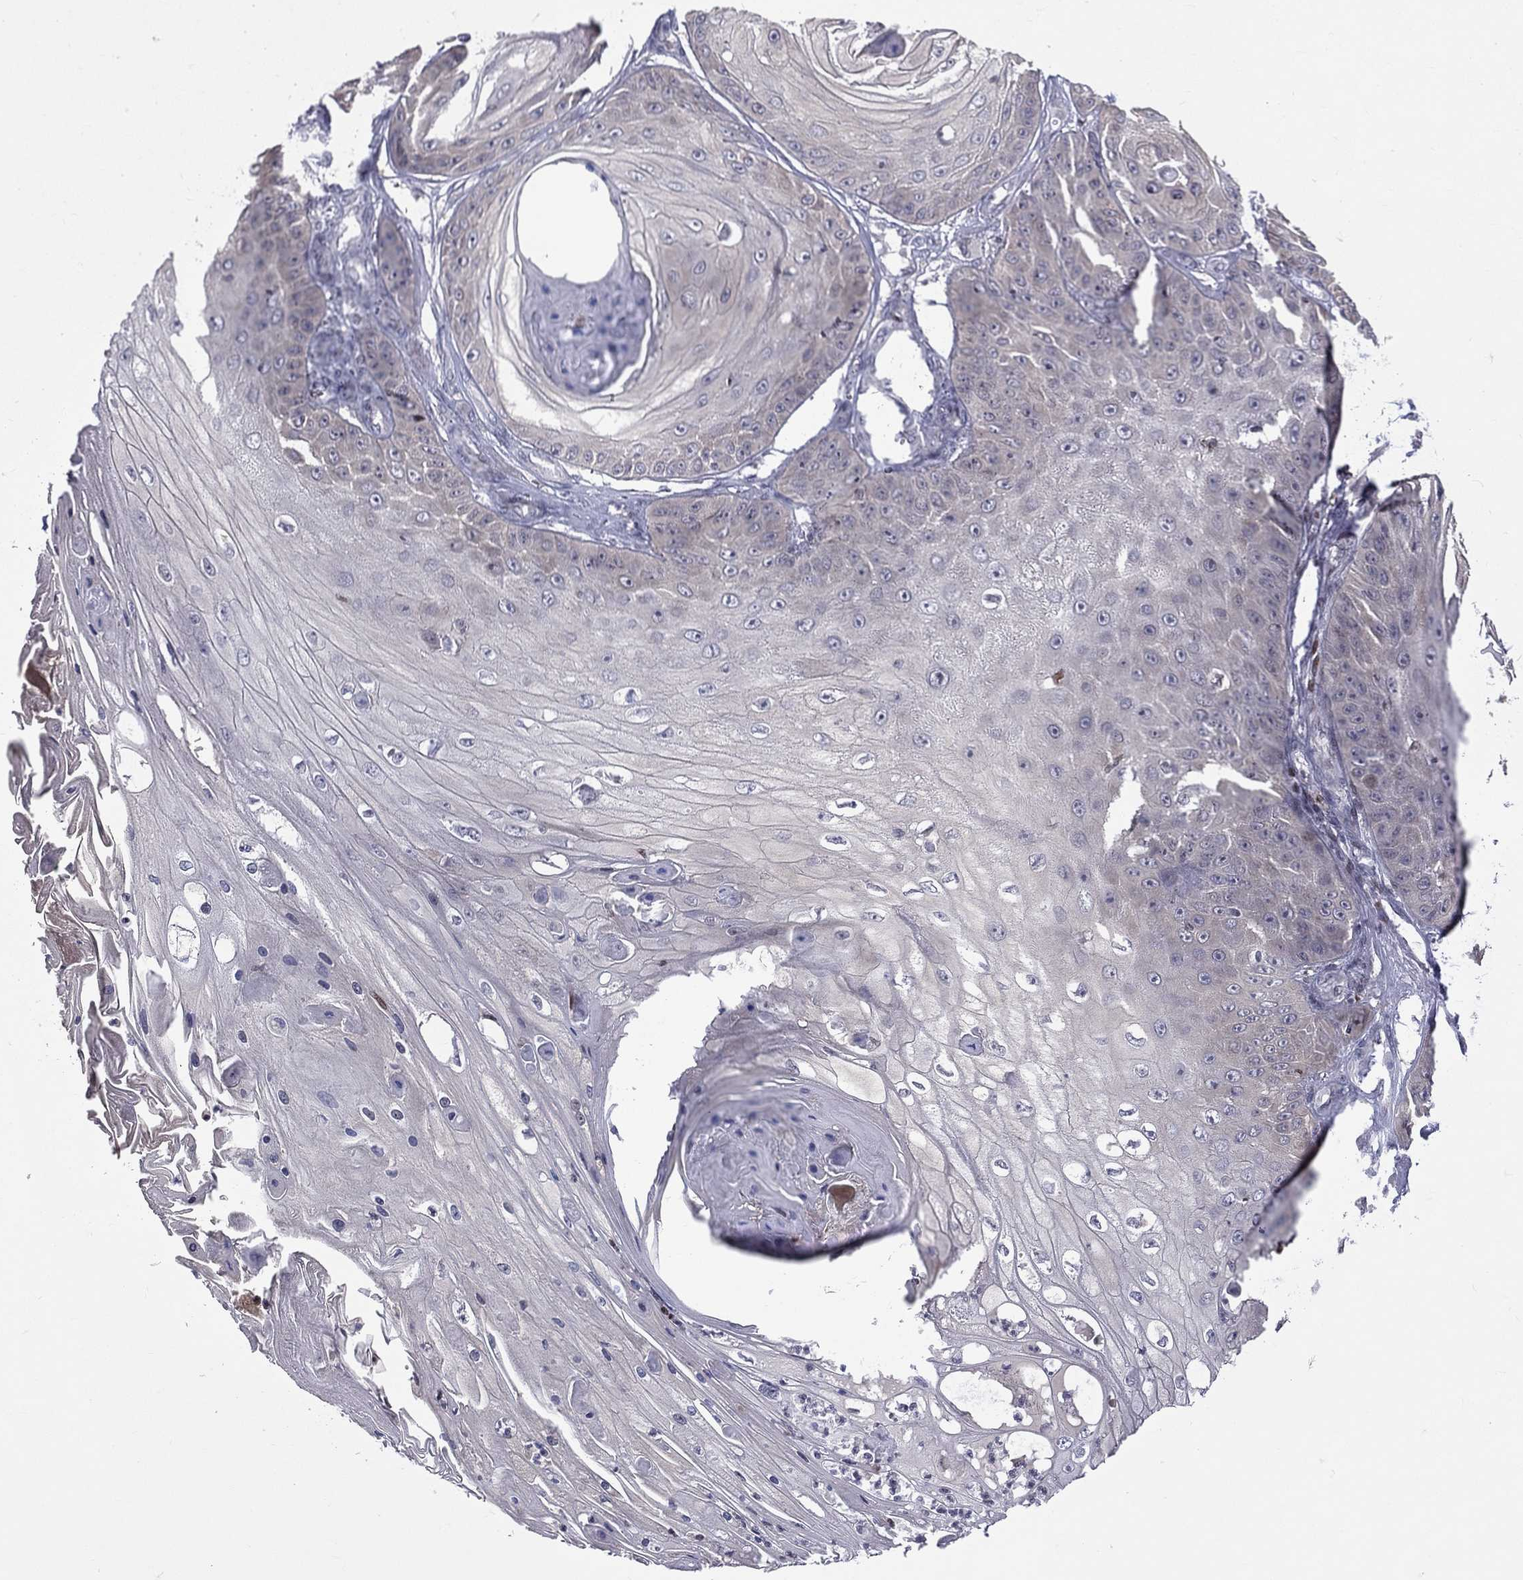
{"staining": {"intensity": "negative", "quantity": "none", "location": "none"}, "tissue": "skin cancer", "cell_type": "Tumor cells", "image_type": "cancer", "snomed": [{"axis": "morphology", "description": "Squamous cell carcinoma, NOS"}, {"axis": "topography", "description": "Skin"}], "caption": "A high-resolution micrograph shows immunohistochemistry (IHC) staining of squamous cell carcinoma (skin), which reveals no significant staining in tumor cells.", "gene": "DBF4B", "patient": {"sex": "male", "age": 70}}